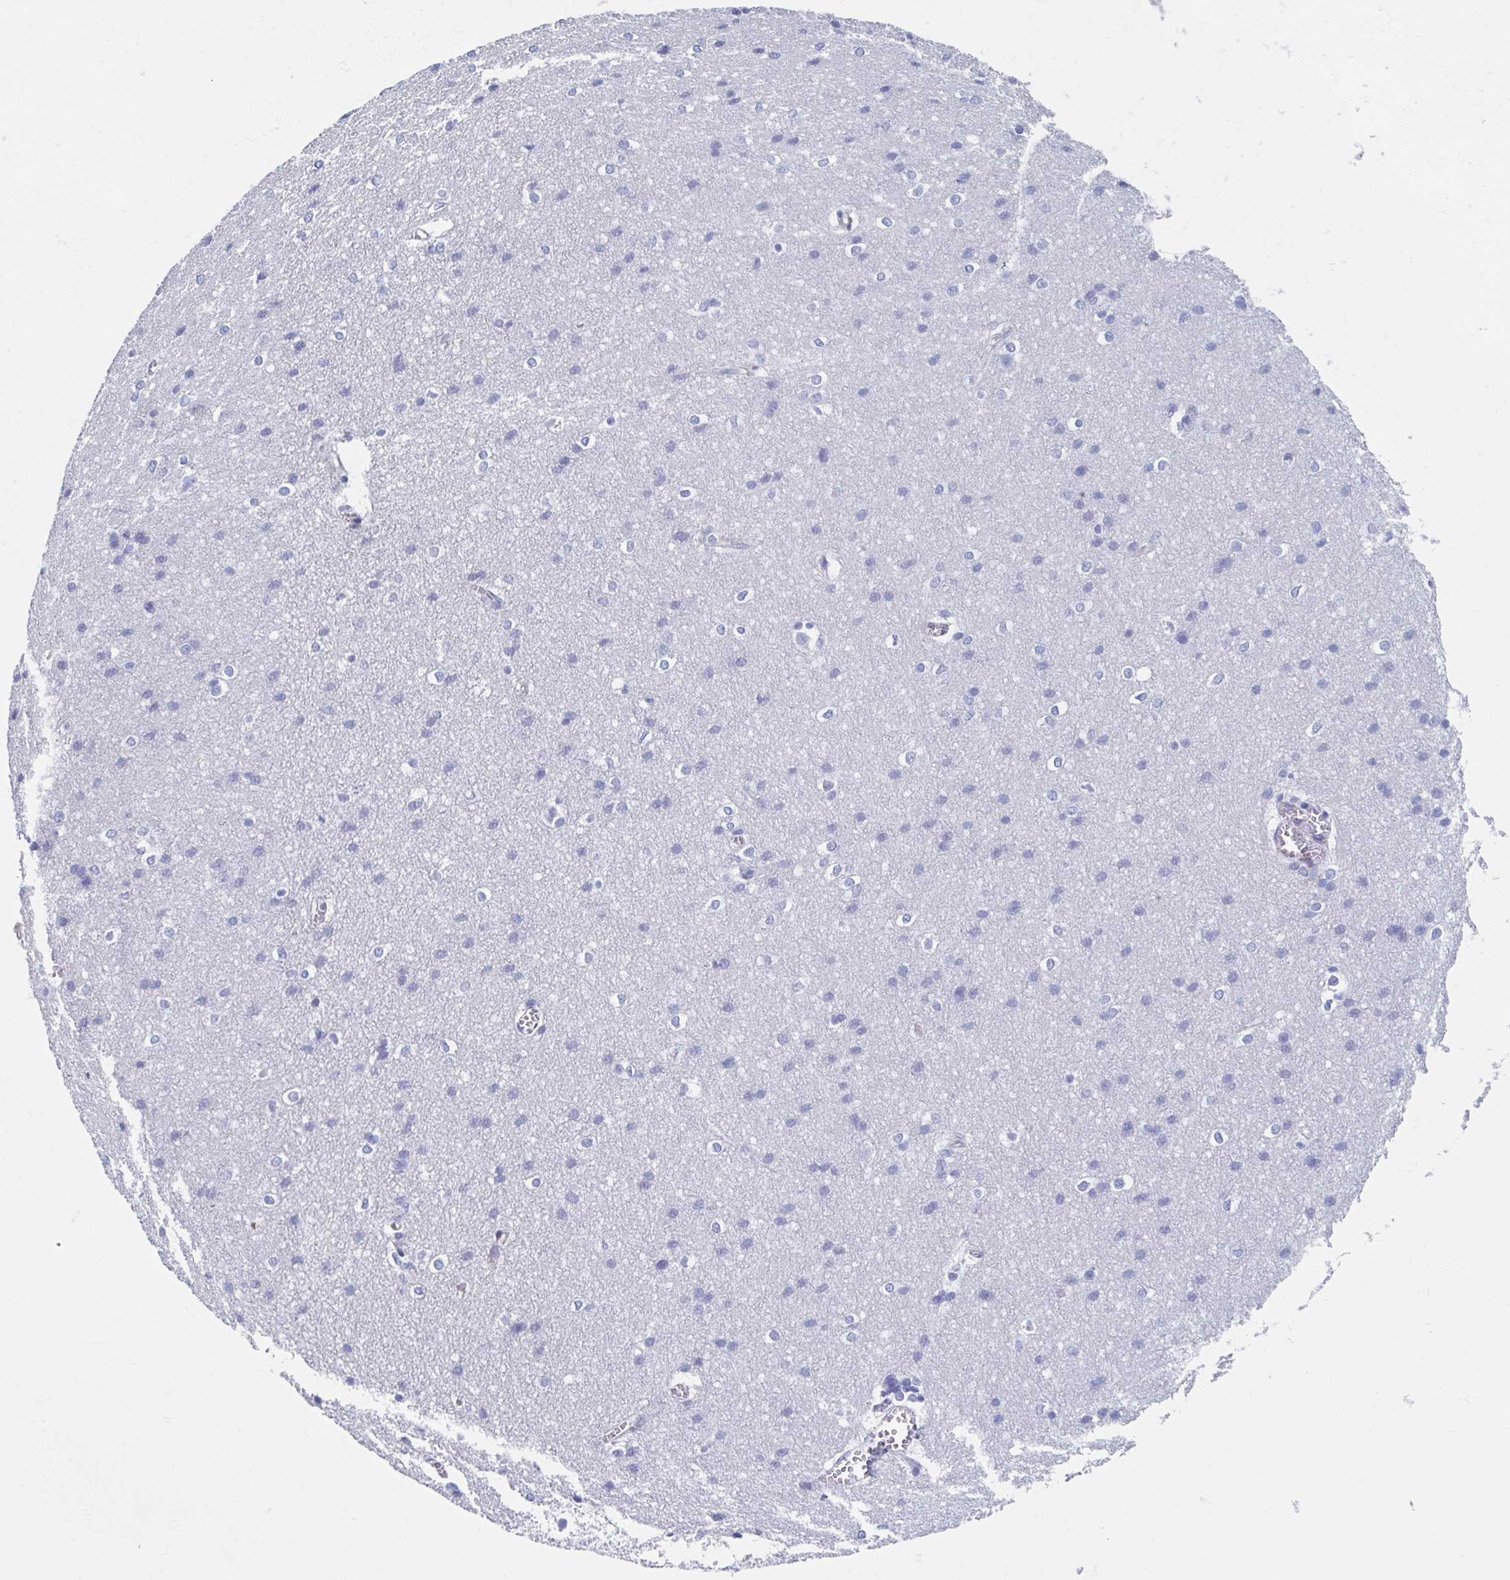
{"staining": {"intensity": "negative", "quantity": "none", "location": "none"}, "tissue": "cerebral cortex", "cell_type": "Endothelial cells", "image_type": "normal", "snomed": [{"axis": "morphology", "description": "Normal tissue, NOS"}, {"axis": "topography", "description": "Cerebral cortex"}], "caption": "Cerebral cortex stained for a protein using IHC demonstrates no expression endothelial cells.", "gene": "SHCBP1L", "patient": {"sex": "male", "age": 37}}